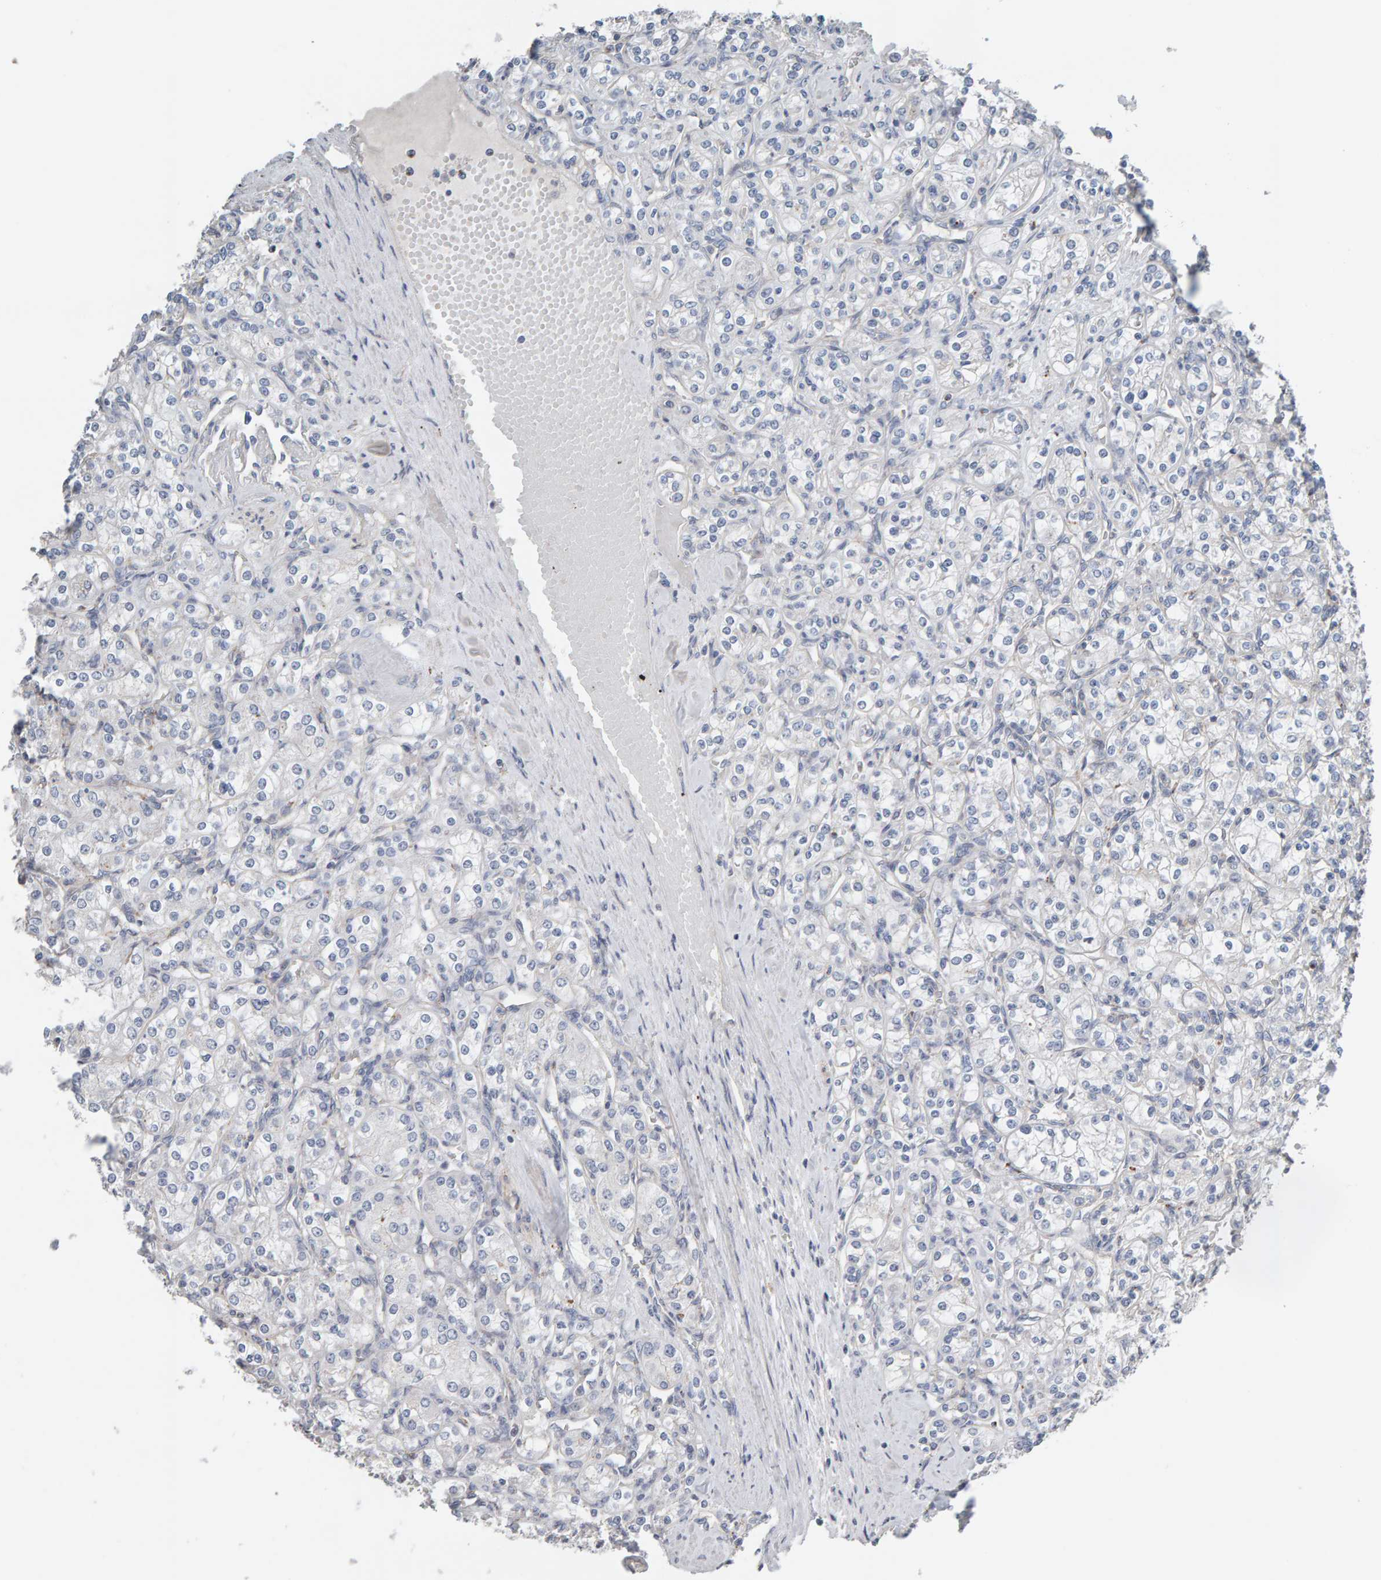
{"staining": {"intensity": "negative", "quantity": "none", "location": "none"}, "tissue": "renal cancer", "cell_type": "Tumor cells", "image_type": "cancer", "snomed": [{"axis": "morphology", "description": "Adenocarcinoma, NOS"}, {"axis": "topography", "description": "Kidney"}], "caption": "DAB immunohistochemical staining of renal cancer (adenocarcinoma) shows no significant positivity in tumor cells.", "gene": "IPPK", "patient": {"sex": "male", "age": 77}}